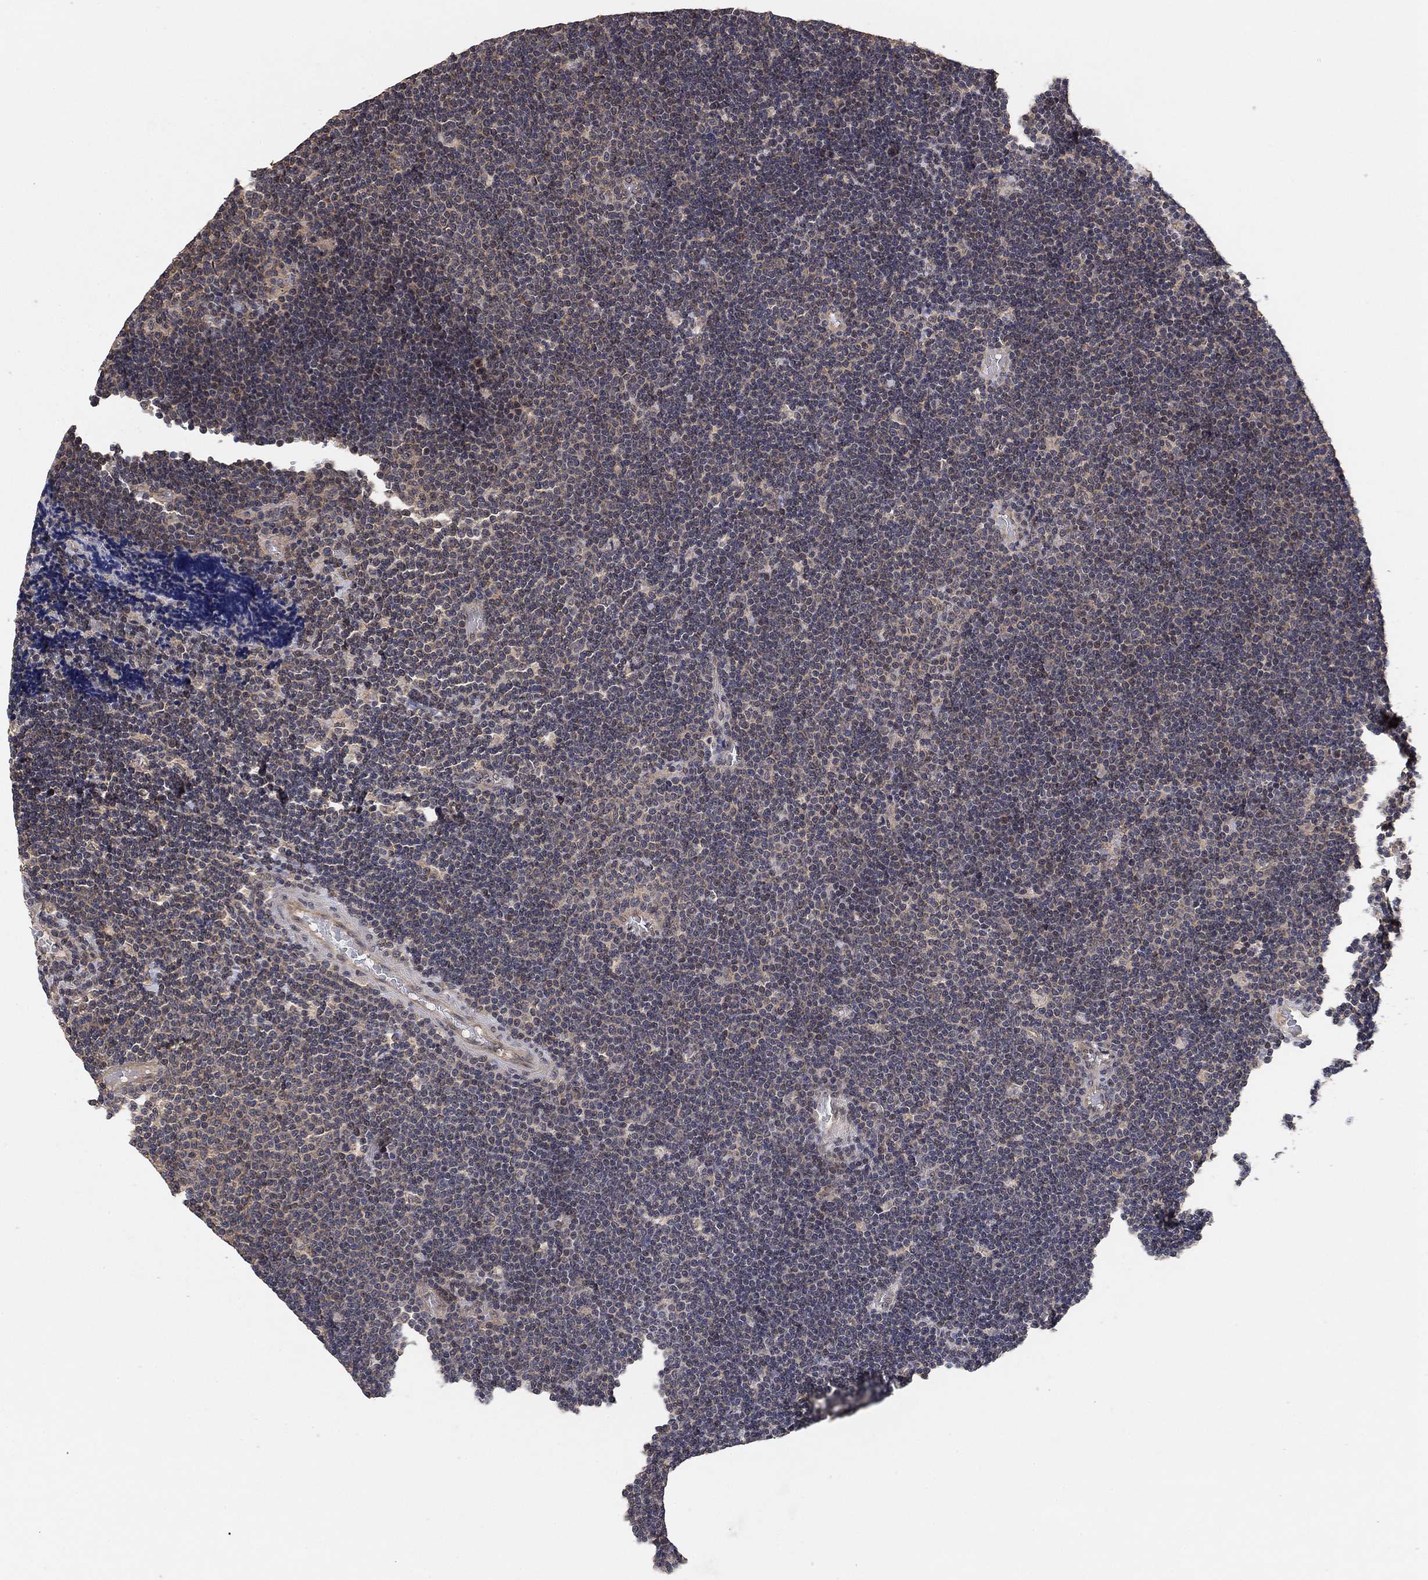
{"staining": {"intensity": "negative", "quantity": "none", "location": "none"}, "tissue": "lymphoma", "cell_type": "Tumor cells", "image_type": "cancer", "snomed": [{"axis": "morphology", "description": "Malignant lymphoma, non-Hodgkin's type, Low grade"}, {"axis": "topography", "description": "Brain"}], "caption": "Lymphoma stained for a protein using immunohistochemistry exhibits no positivity tumor cells.", "gene": "CCDC43", "patient": {"sex": "female", "age": 66}}